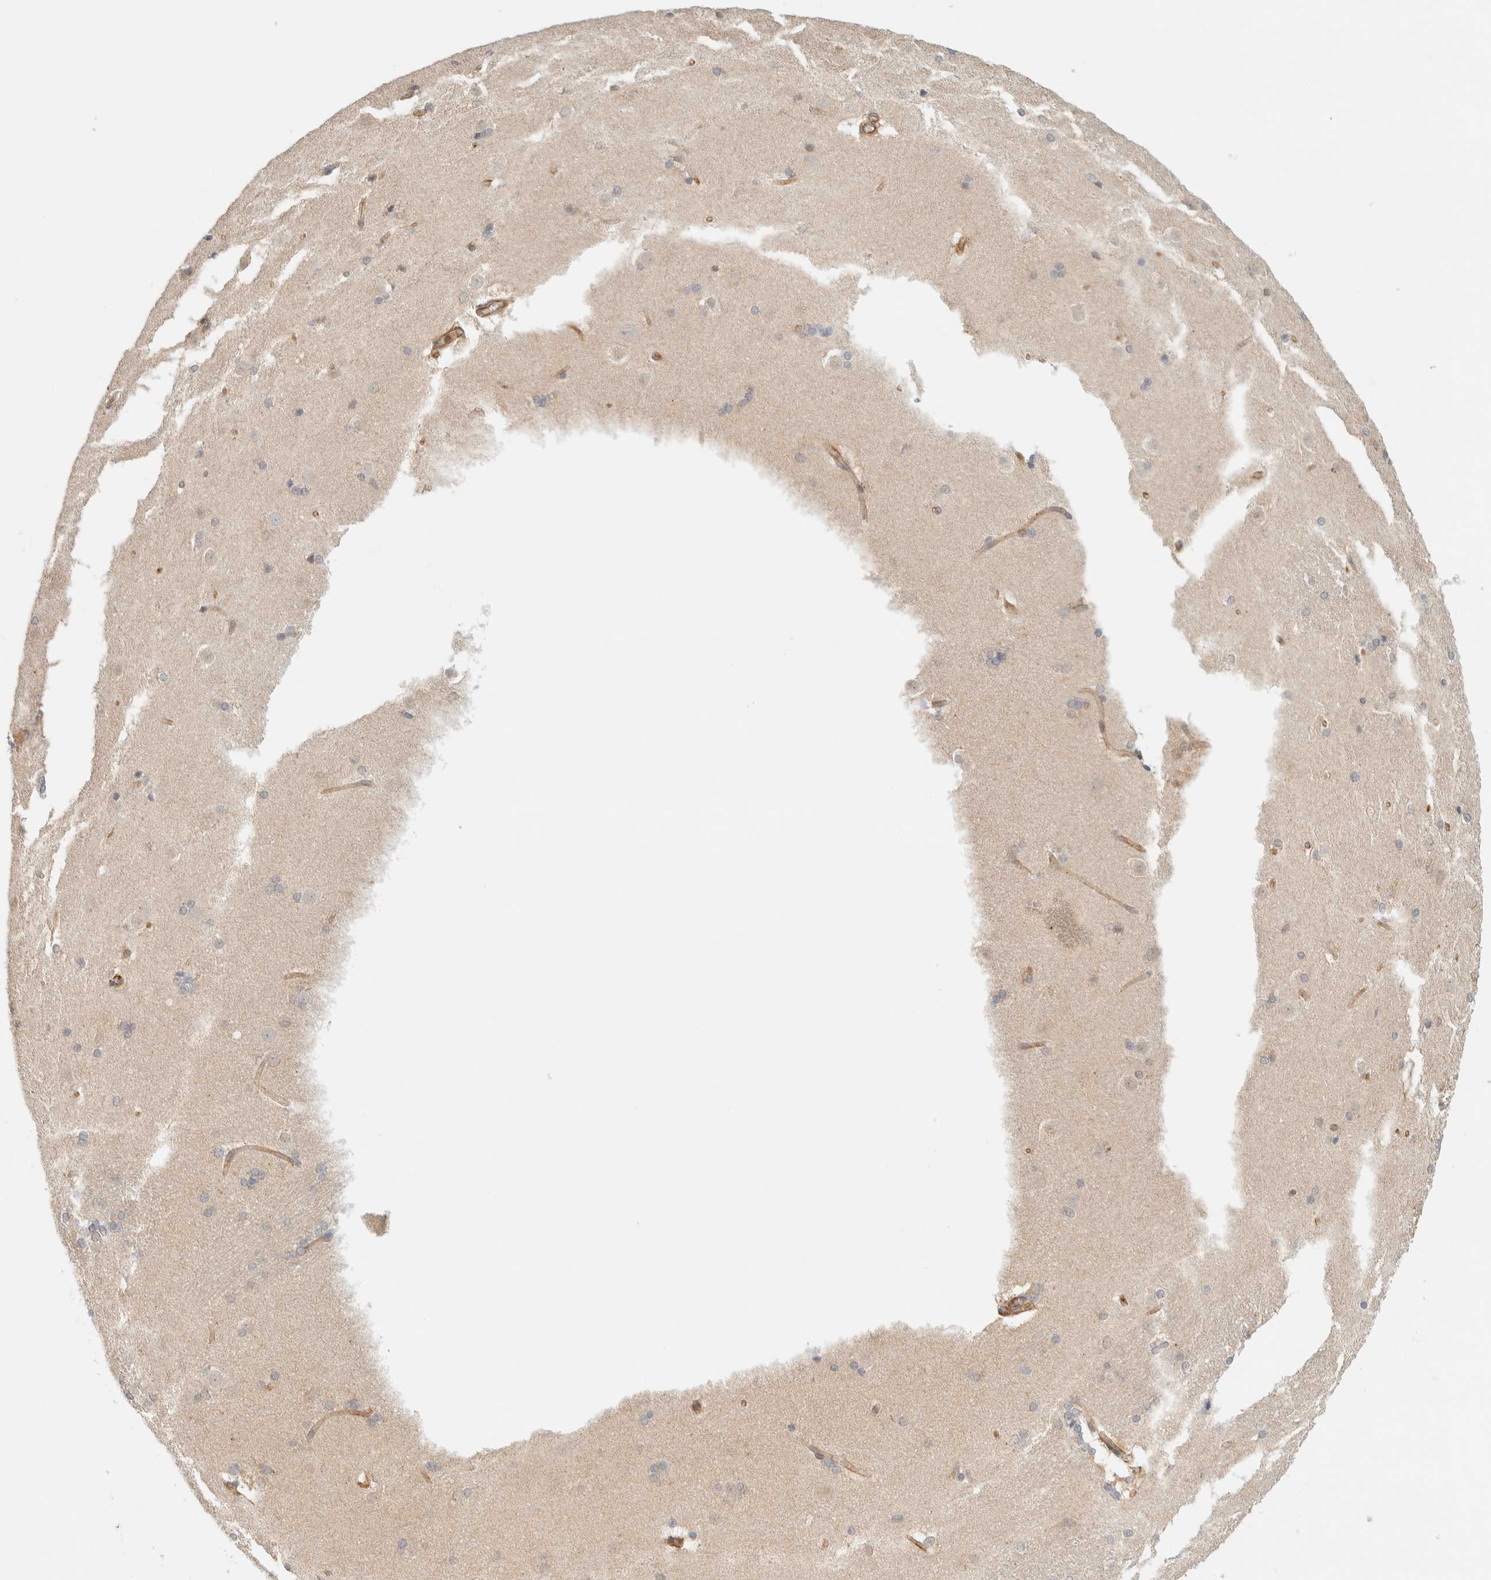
{"staining": {"intensity": "weak", "quantity": "<25%", "location": "cytoplasmic/membranous"}, "tissue": "caudate", "cell_type": "Glial cells", "image_type": "normal", "snomed": [{"axis": "morphology", "description": "Normal tissue, NOS"}, {"axis": "topography", "description": "Lateral ventricle wall"}], "caption": "Caudate was stained to show a protein in brown. There is no significant expression in glial cells. (DAB immunohistochemistry with hematoxylin counter stain).", "gene": "FAT1", "patient": {"sex": "female", "age": 19}}